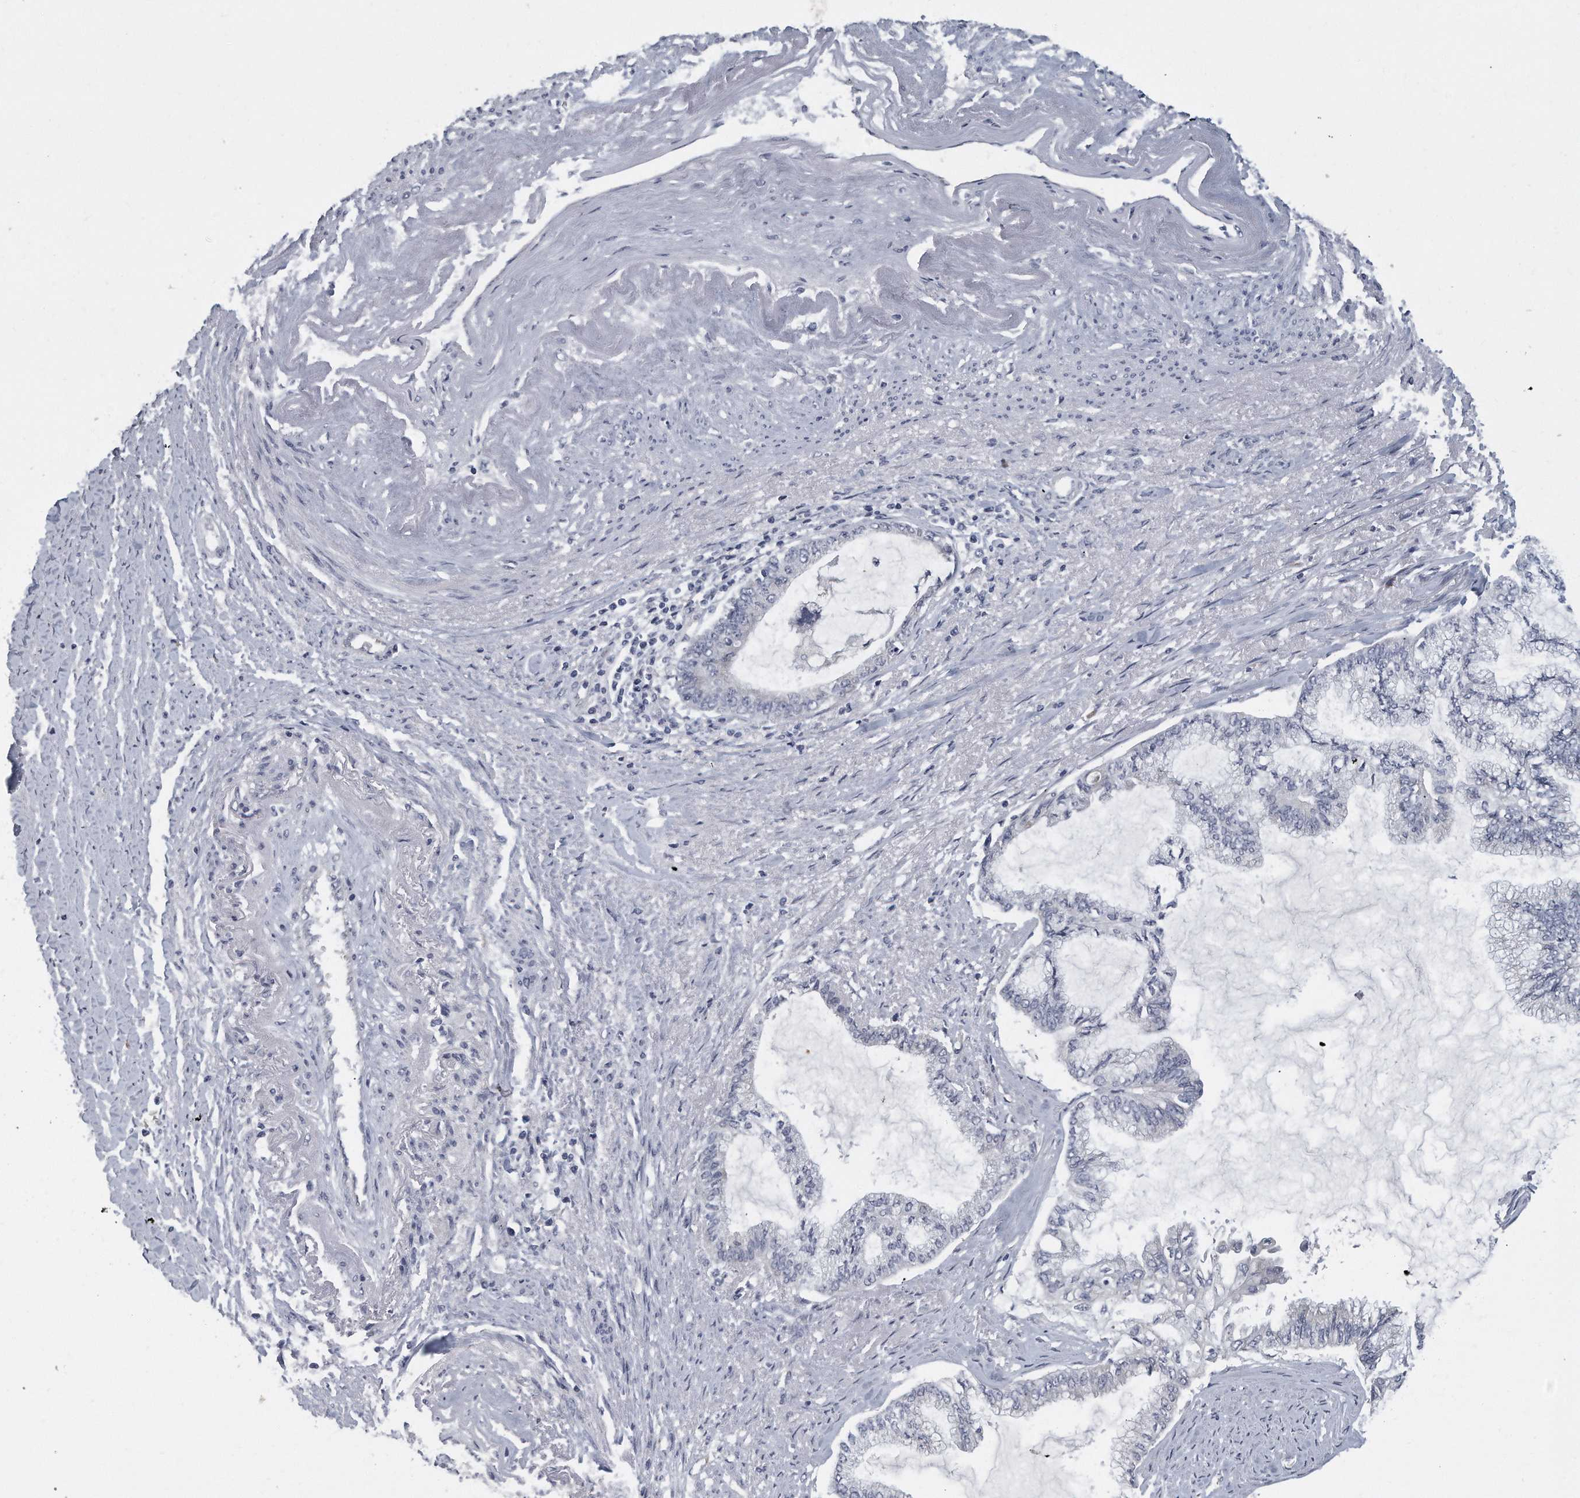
{"staining": {"intensity": "negative", "quantity": "none", "location": "none"}, "tissue": "endometrial cancer", "cell_type": "Tumor cells", "image_type": "cancer", "snomed": [{"axis": "morphology", "description": "Adenocarcinoma, NOS"}, {"axis": "topography", "description": "Endometrium"}], "caption": "Immunohistochemistry (IHC) image of endometrial adenocarcinoma stained for a protein (brown), which demonstrates no staining in tumor cells.", "gene": "PLEKHA6", "patient": {"sex": "female", "age": 86}}